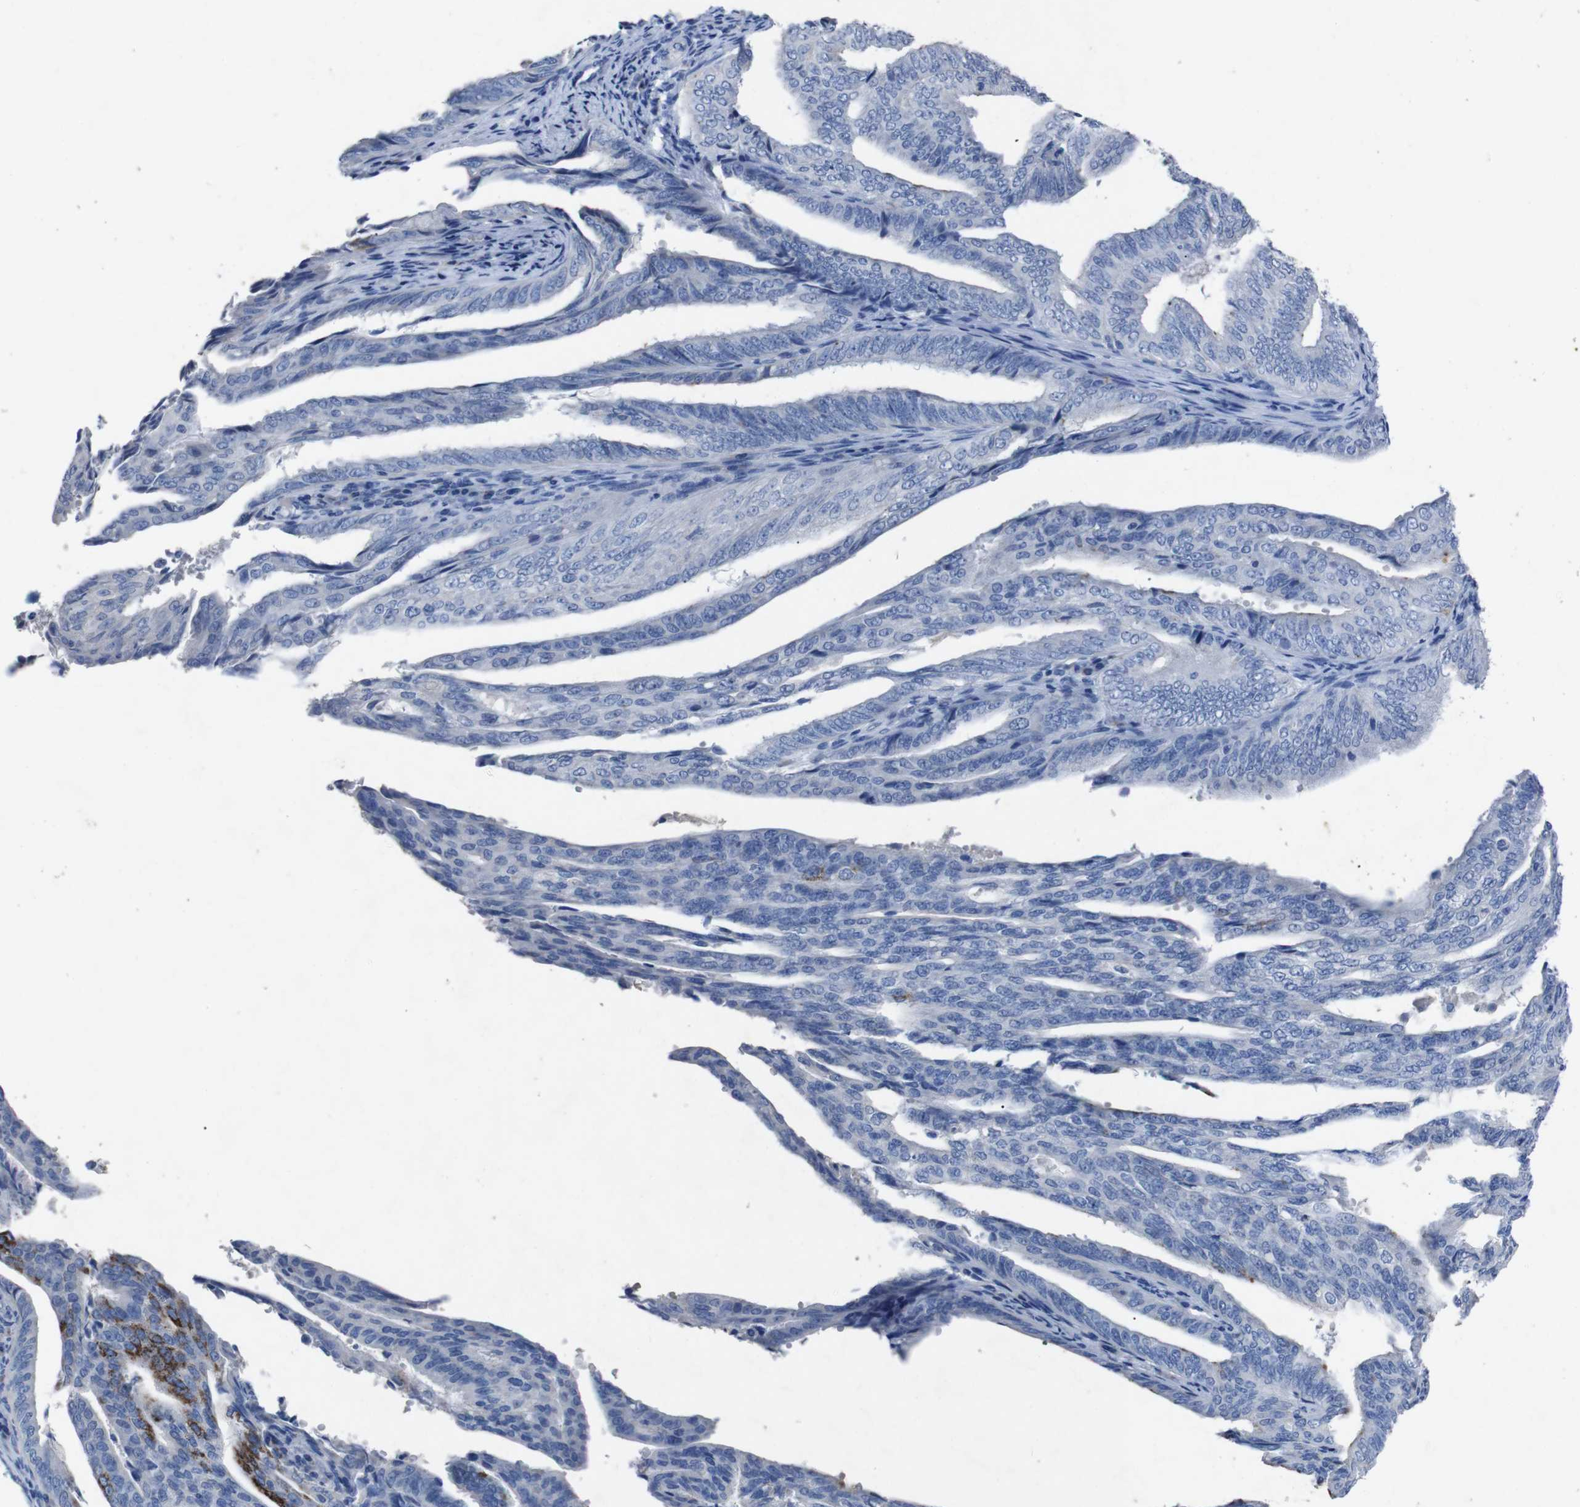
{"staining": {"intensity": "negative", "quantity": "none", "location": "none"}, "tissue": "endometrial cancer", "cell_type": "Tumor cells", "image_type": "cancer", "snomed": [{"axis": "morphology", "description": "Adenocarcinoma, NOS"}, {"axis": "topography", "description": "Endometrium"}], "caption": "An image of endometrial cancer (adenocarcinoma) stained for a protein exhibits no brown staining in tumor cells. (DAB immunohistochemistry visualized using brightfield microscopy, high magnification).", "gene": "GJB2", "patient": {"sex": "female", "age": 58}}